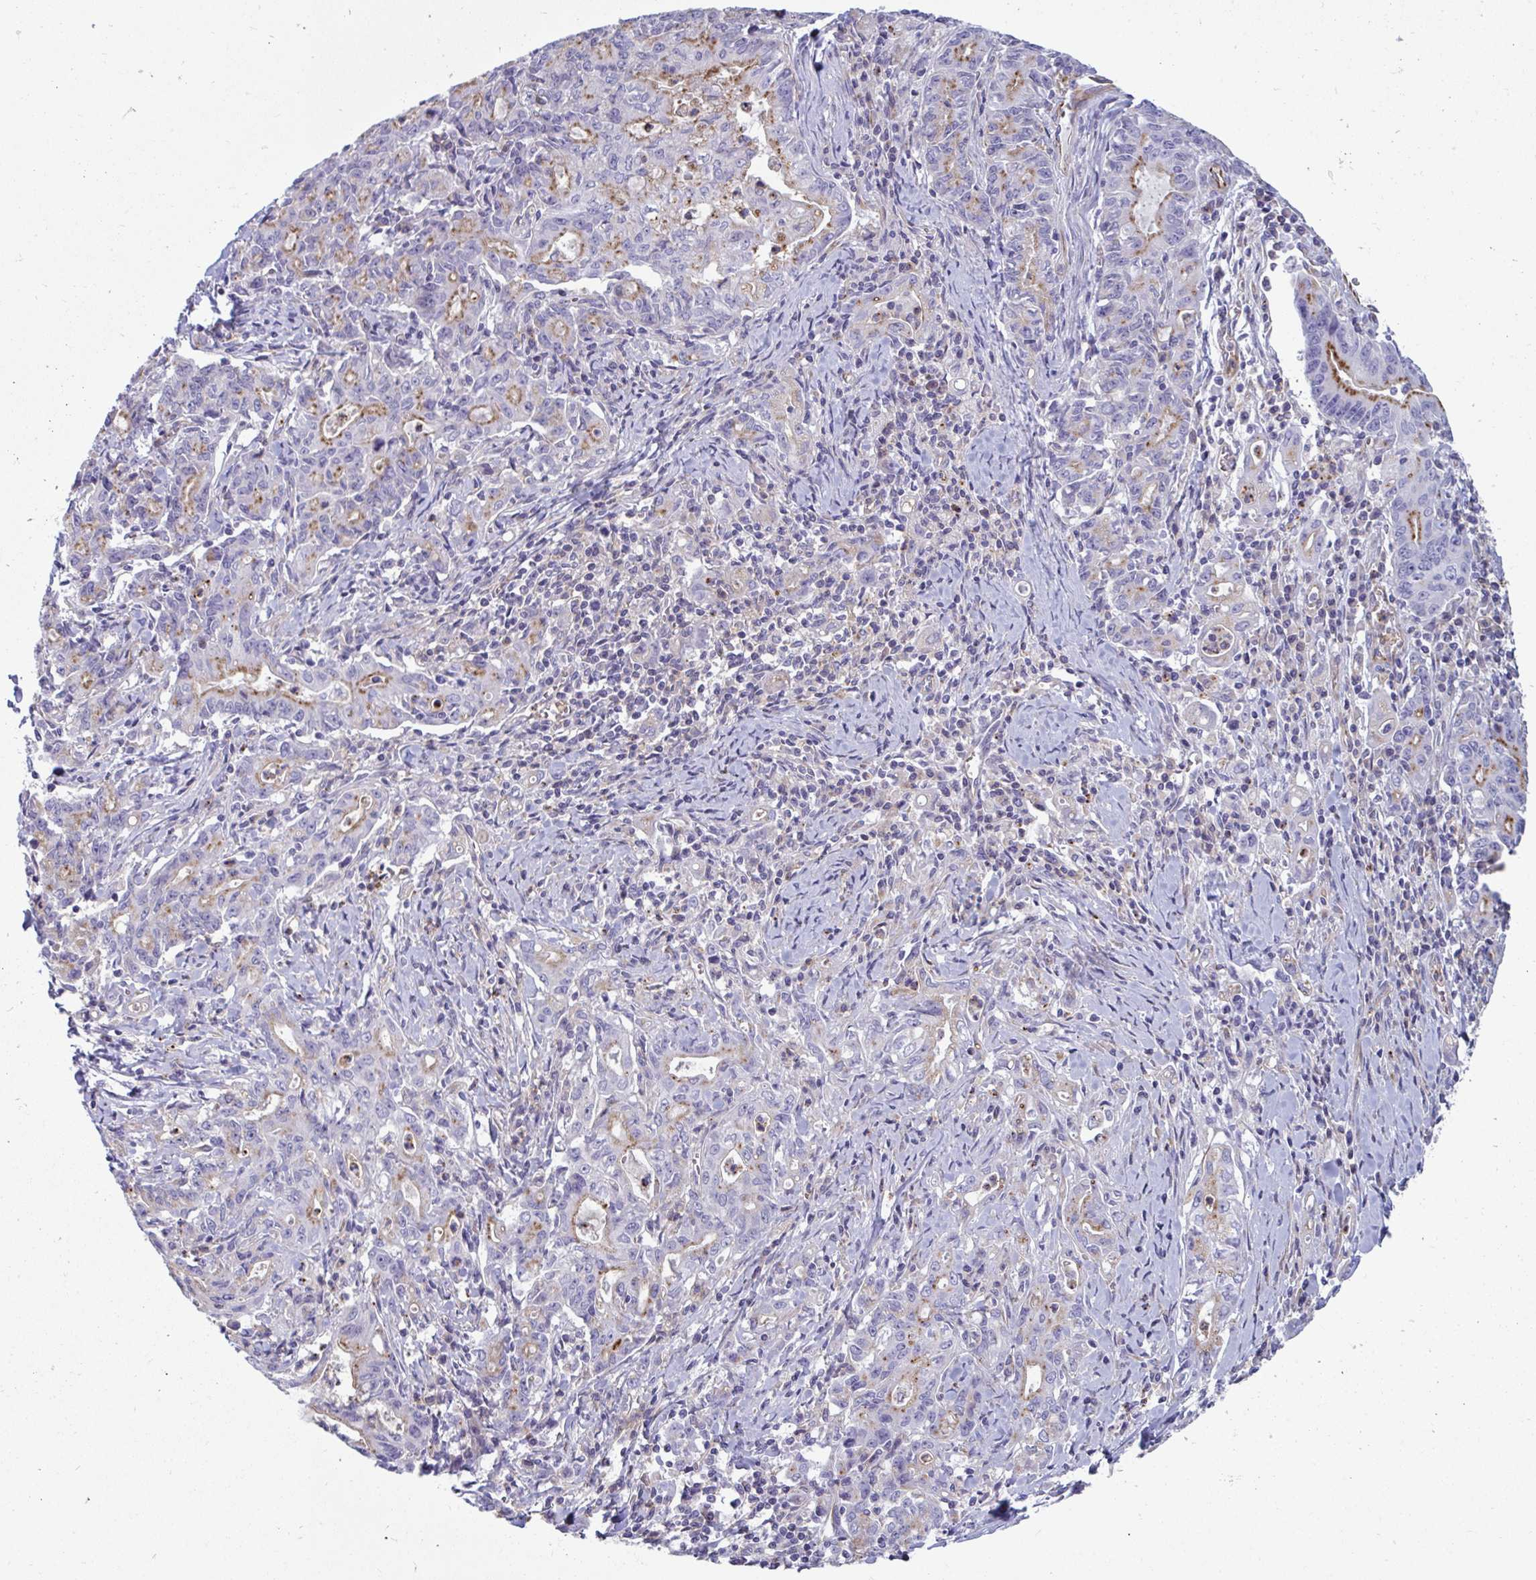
{"staining": {"intensity": "moderate", "quantity": "25%-75%", "location": "cytoplasmic/membranous"}, "tissue": "stomach cancer", "cell_type": "Tumor cells", "image_type": "cancer", "snomed": [{"axis": "morphology", "description": "Adenocarcinoma, NOS"}, {"axis": "topography", "description": "Stomach, upper"}], "caption": "Immunohistochemistry histopathology image of human stomach cancer stained for a protein (brown), which shows medium levels of moderate cytoplasmic/membranous positivity in about 25%-75% of tumor cells.", "gene": "SLC9A6", "patient": {"sex": "female", "age": 79}}